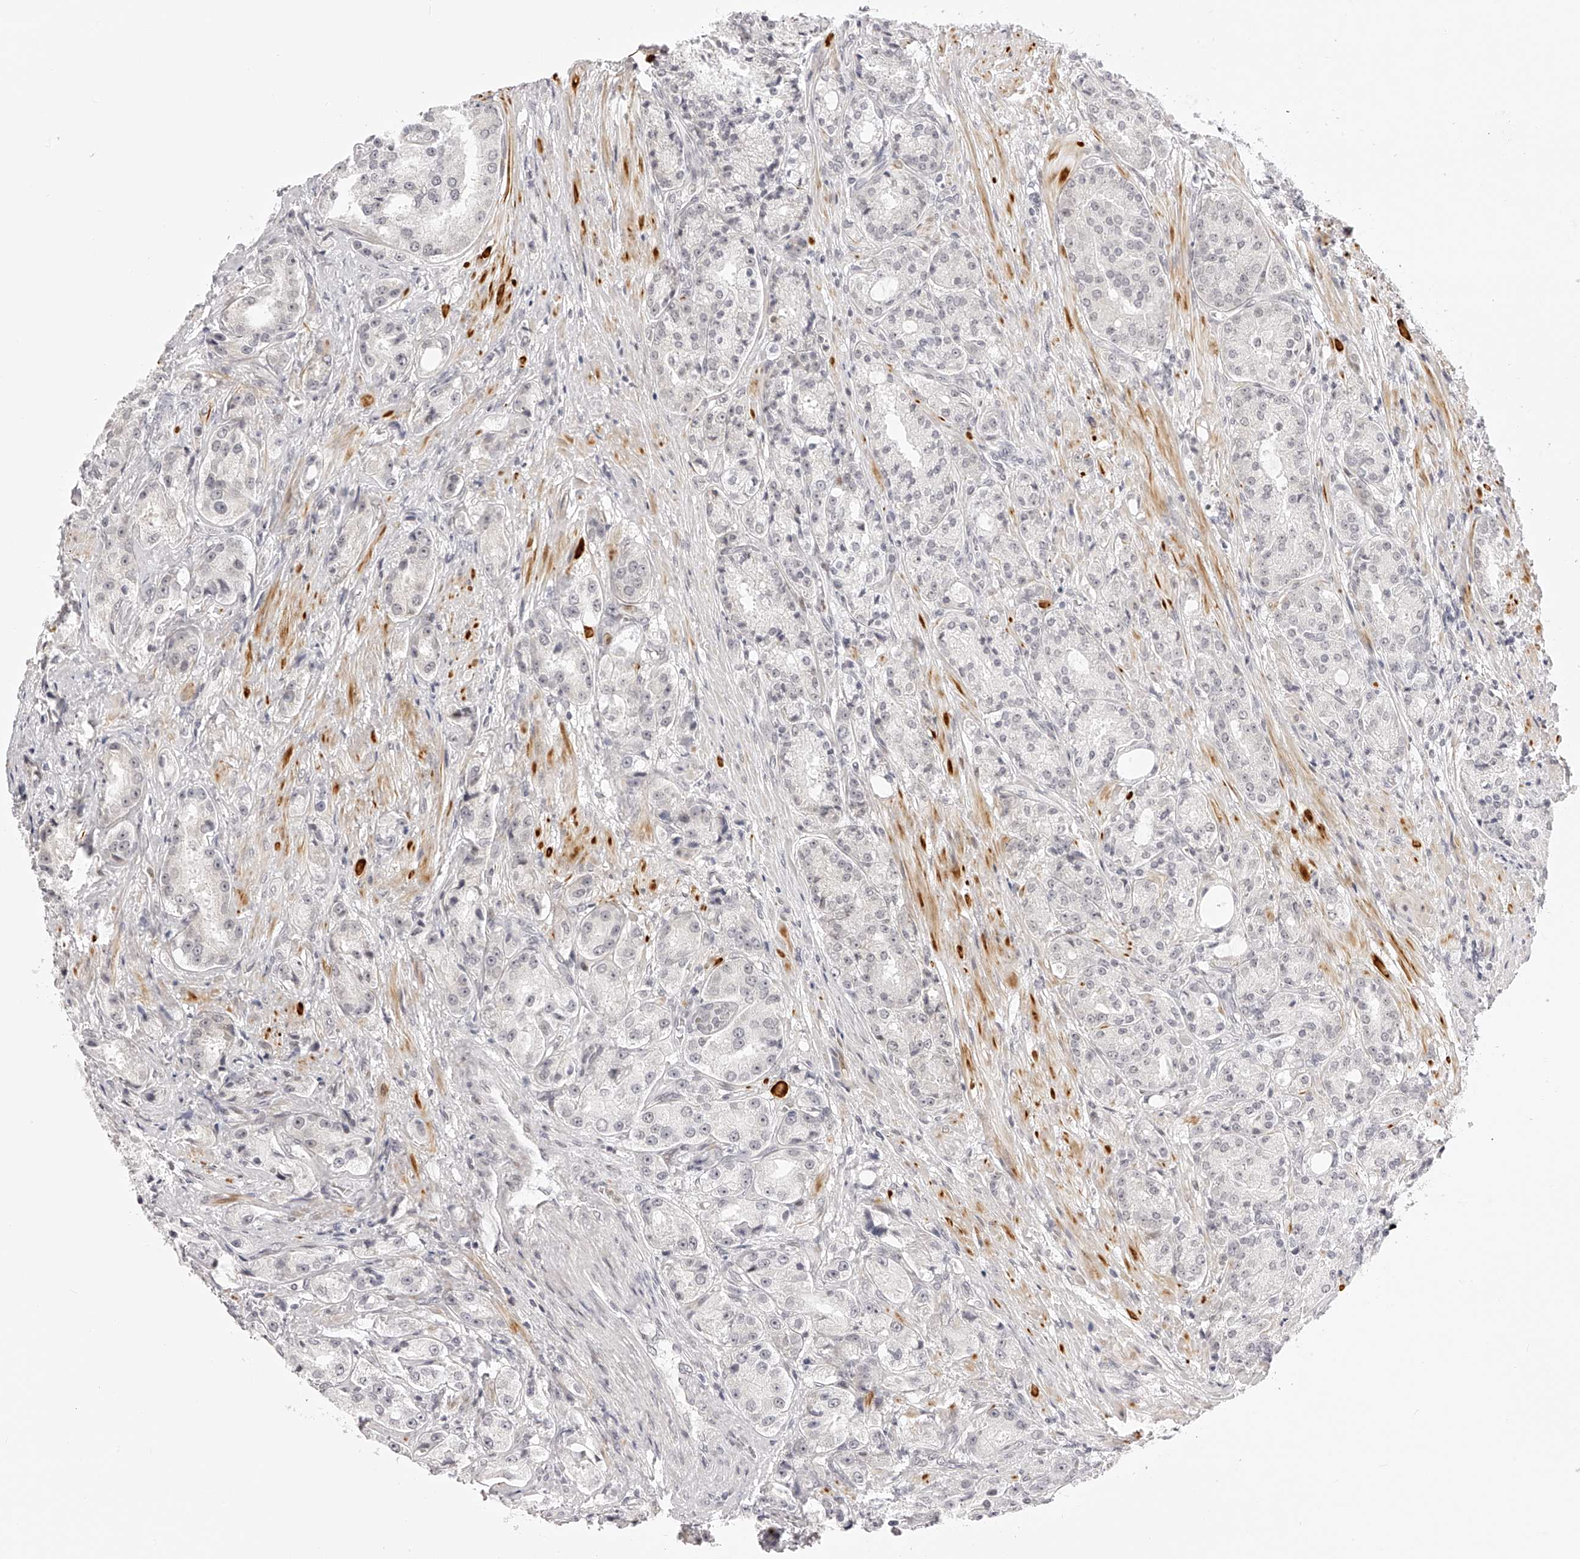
{"staining": {"intensity": "negative", "quantity": "none", "location": "none"}, "tissue": "prostate cancer", "cell_type": "Tumor cells", "image_type": "cancer", "snomed": [{"axis": "morphology", "description": "Adenocarcinoma, High grade"}, {"axis": "topography", "description": "Prostate"}], "caption": "Immunohistochemical staining of prostate cancer shows no significant expression in tumor cells.", "gene": "PLEKHG1", "patient": {"sex": "male", "age": 60}}